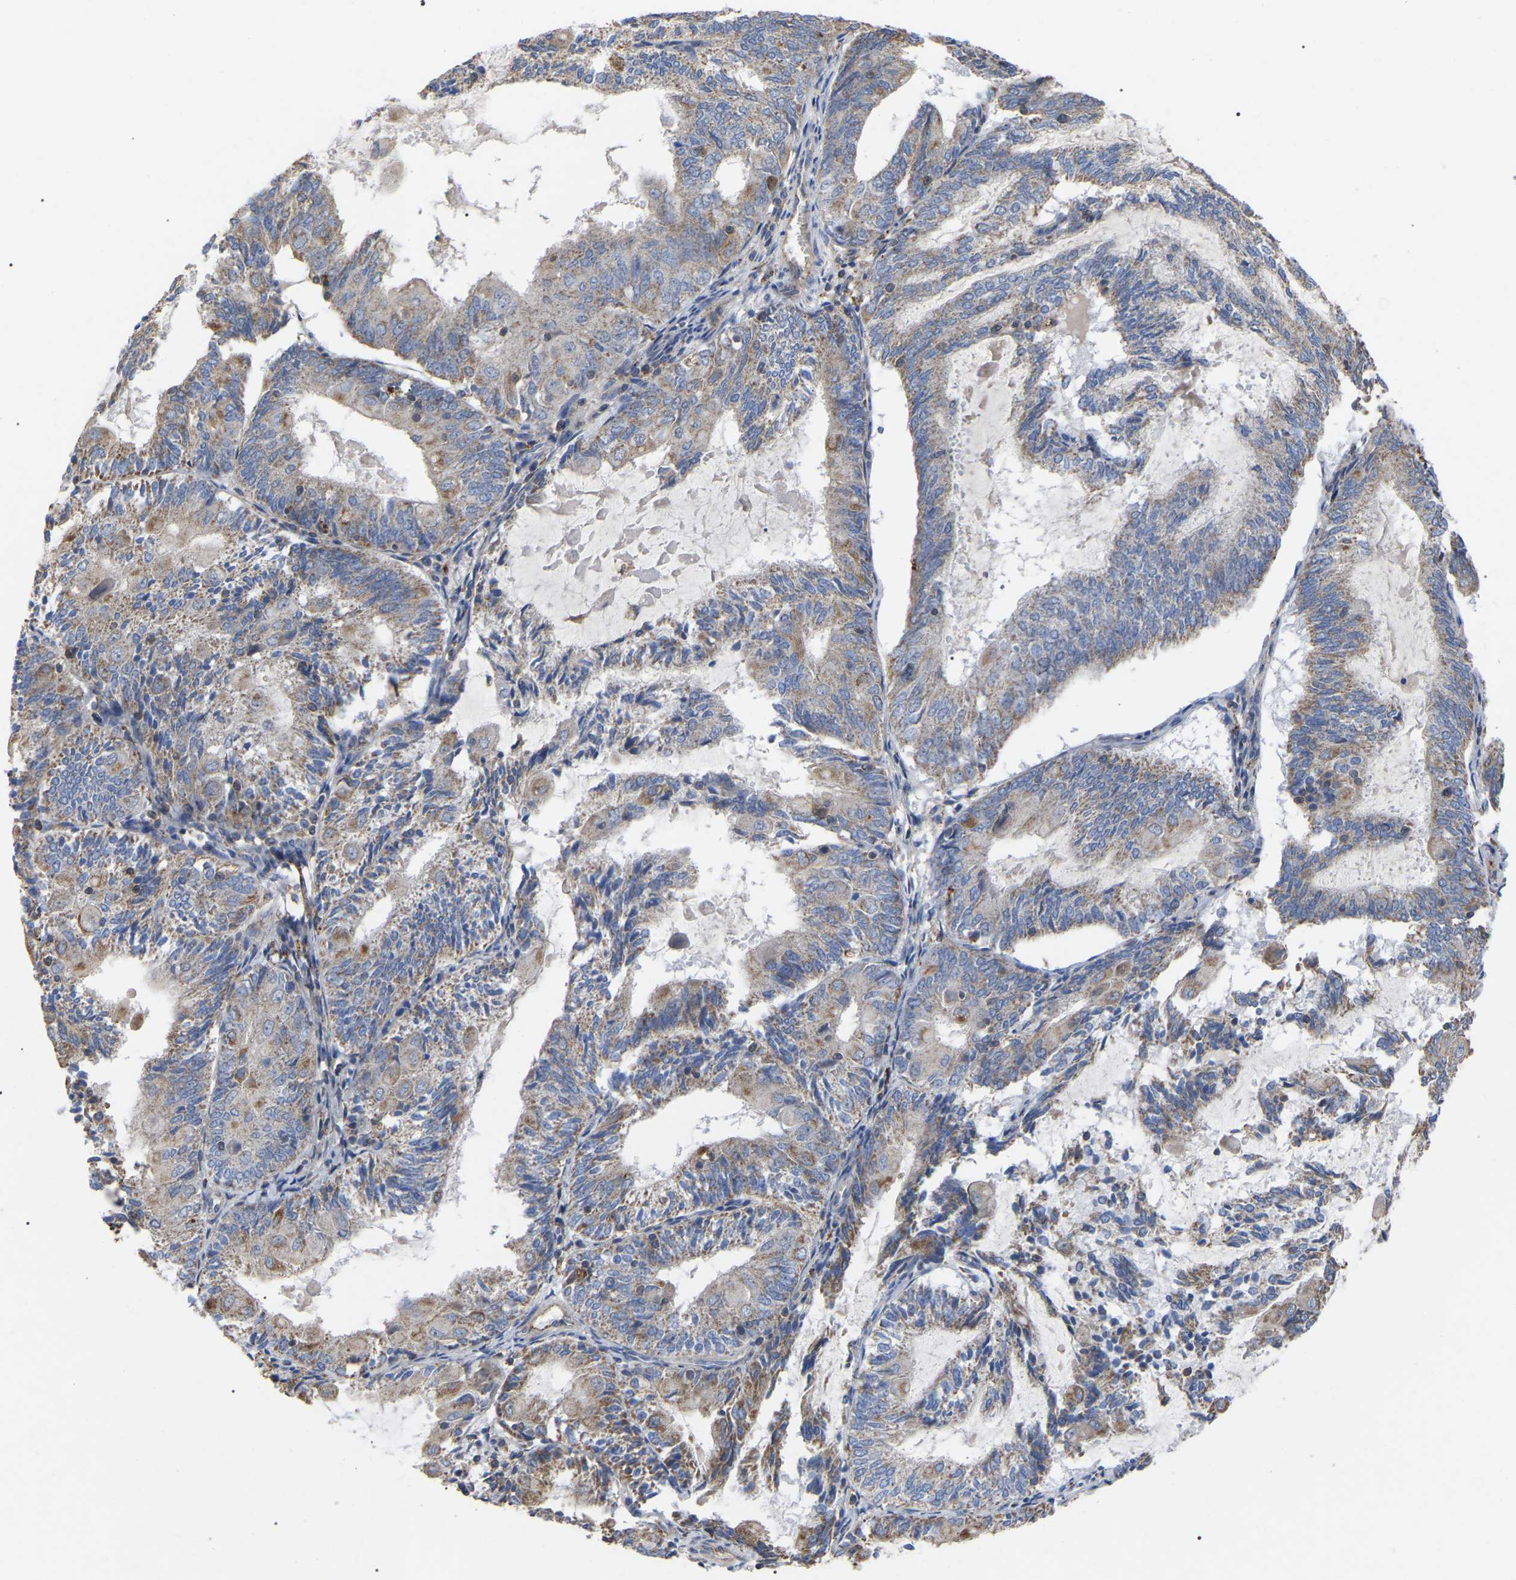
{"staining": {"intensity": "weak", "quantity": ">75%", "location": "cytoplasmic/membranous"}, "tissue": "endometrial cancer", "cell_type": "Tumor cells", "image_type": "cancer", "snomed": [{"axis": "morphology", "description": "Adenocarcinoma, NOS"}, {"axis": "topography", "description": "Endometrium"}], "caption": "Immunohistochemistry (IHC) of human endometrial cancer (adenocarcinoma) shows low levels of weak cytoplasmic/membranous staining in about >75% of tumor cells.", "gene": "FAM171A2", "patient": {"sex": "female", "age": 81}}